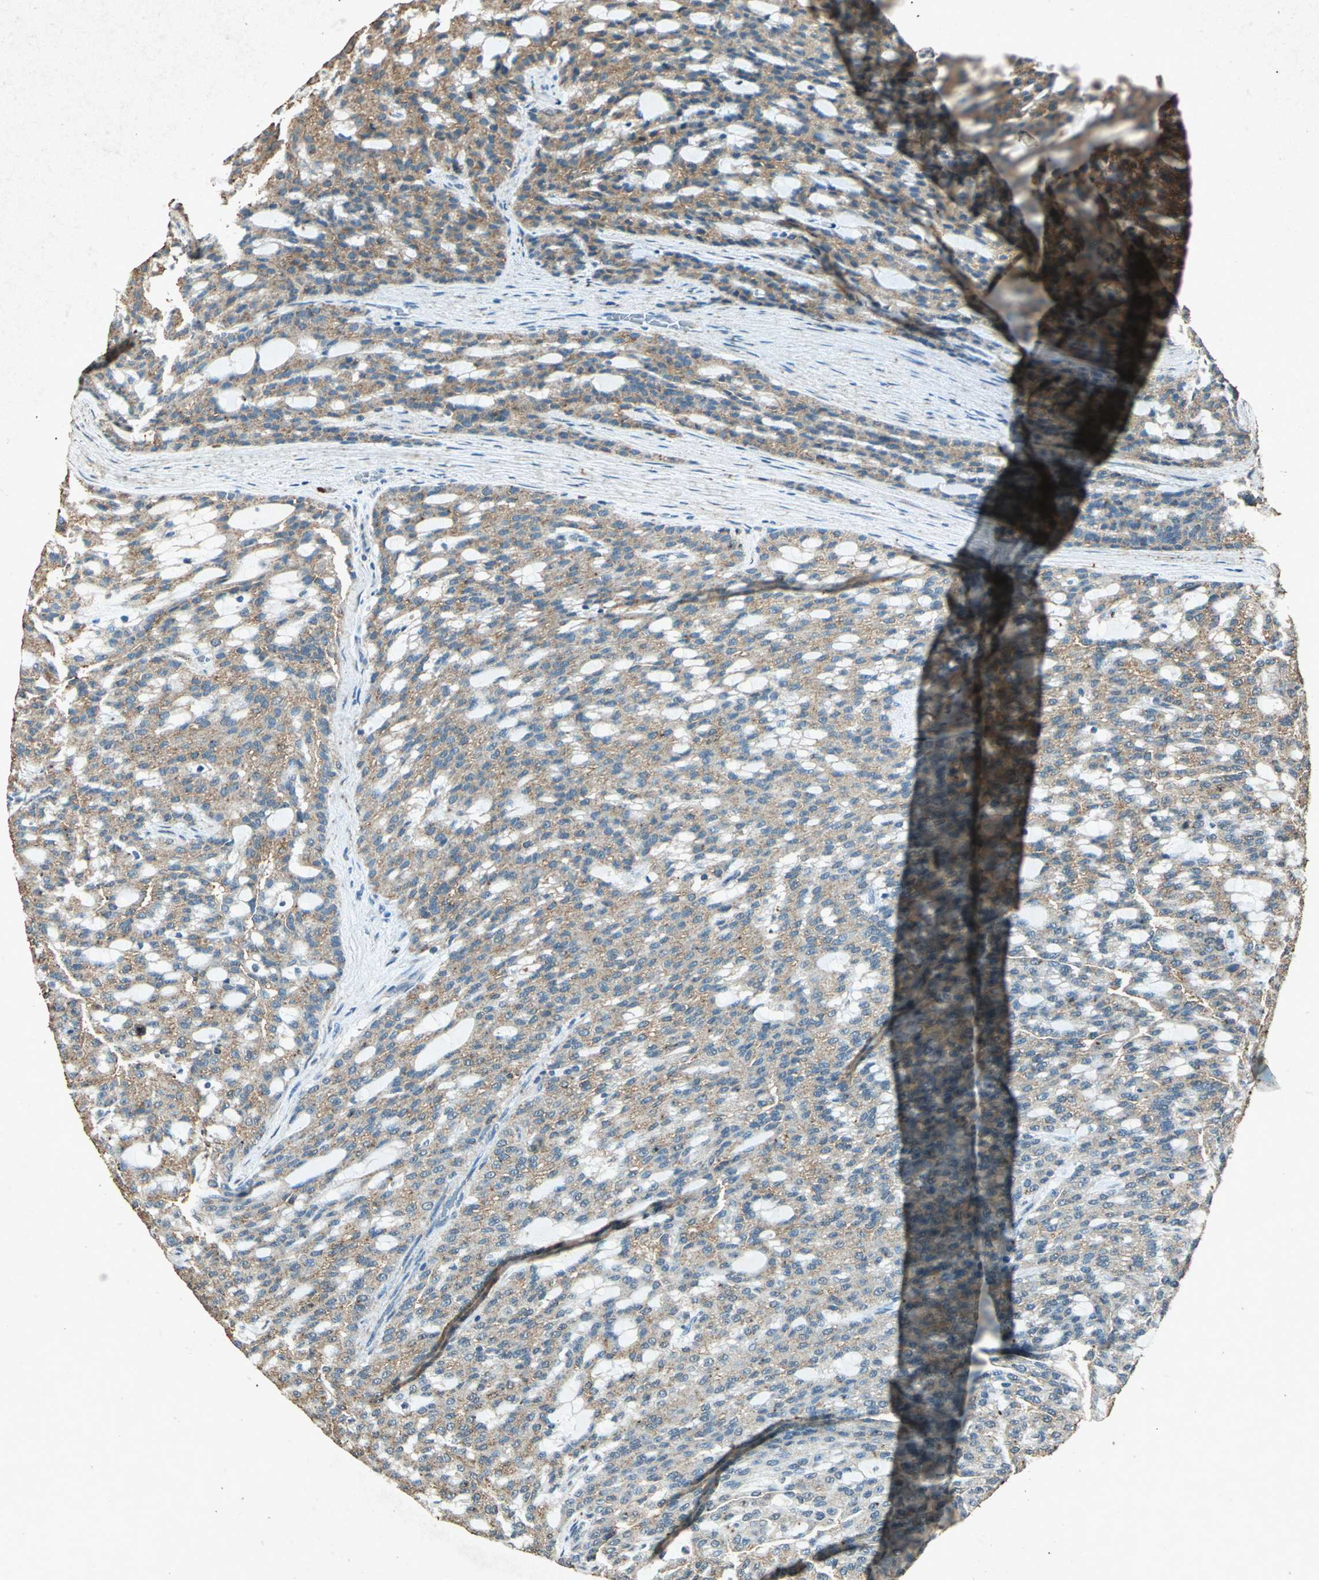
{"staining": {"intensity": "weak", "quantity": ">75%", "location": "cytoplasmic/membranous"}, "tissue": "renal cancer", "cell_type": "Tumor cells", "image_type": "cancer", "snomed": [{"axis": "morphology", "description": "Adenocarcinoma, NOS"}, {"axis": "topography", "description": "Kidney"}], "caption": "A micrograph of renal adenocarcinoma stained for a protein displays weak cytoplasmic/membranous brown staining in tumor cells.", "gene": "PSEN1", "patient": {"sex": "male", "age": 63}}